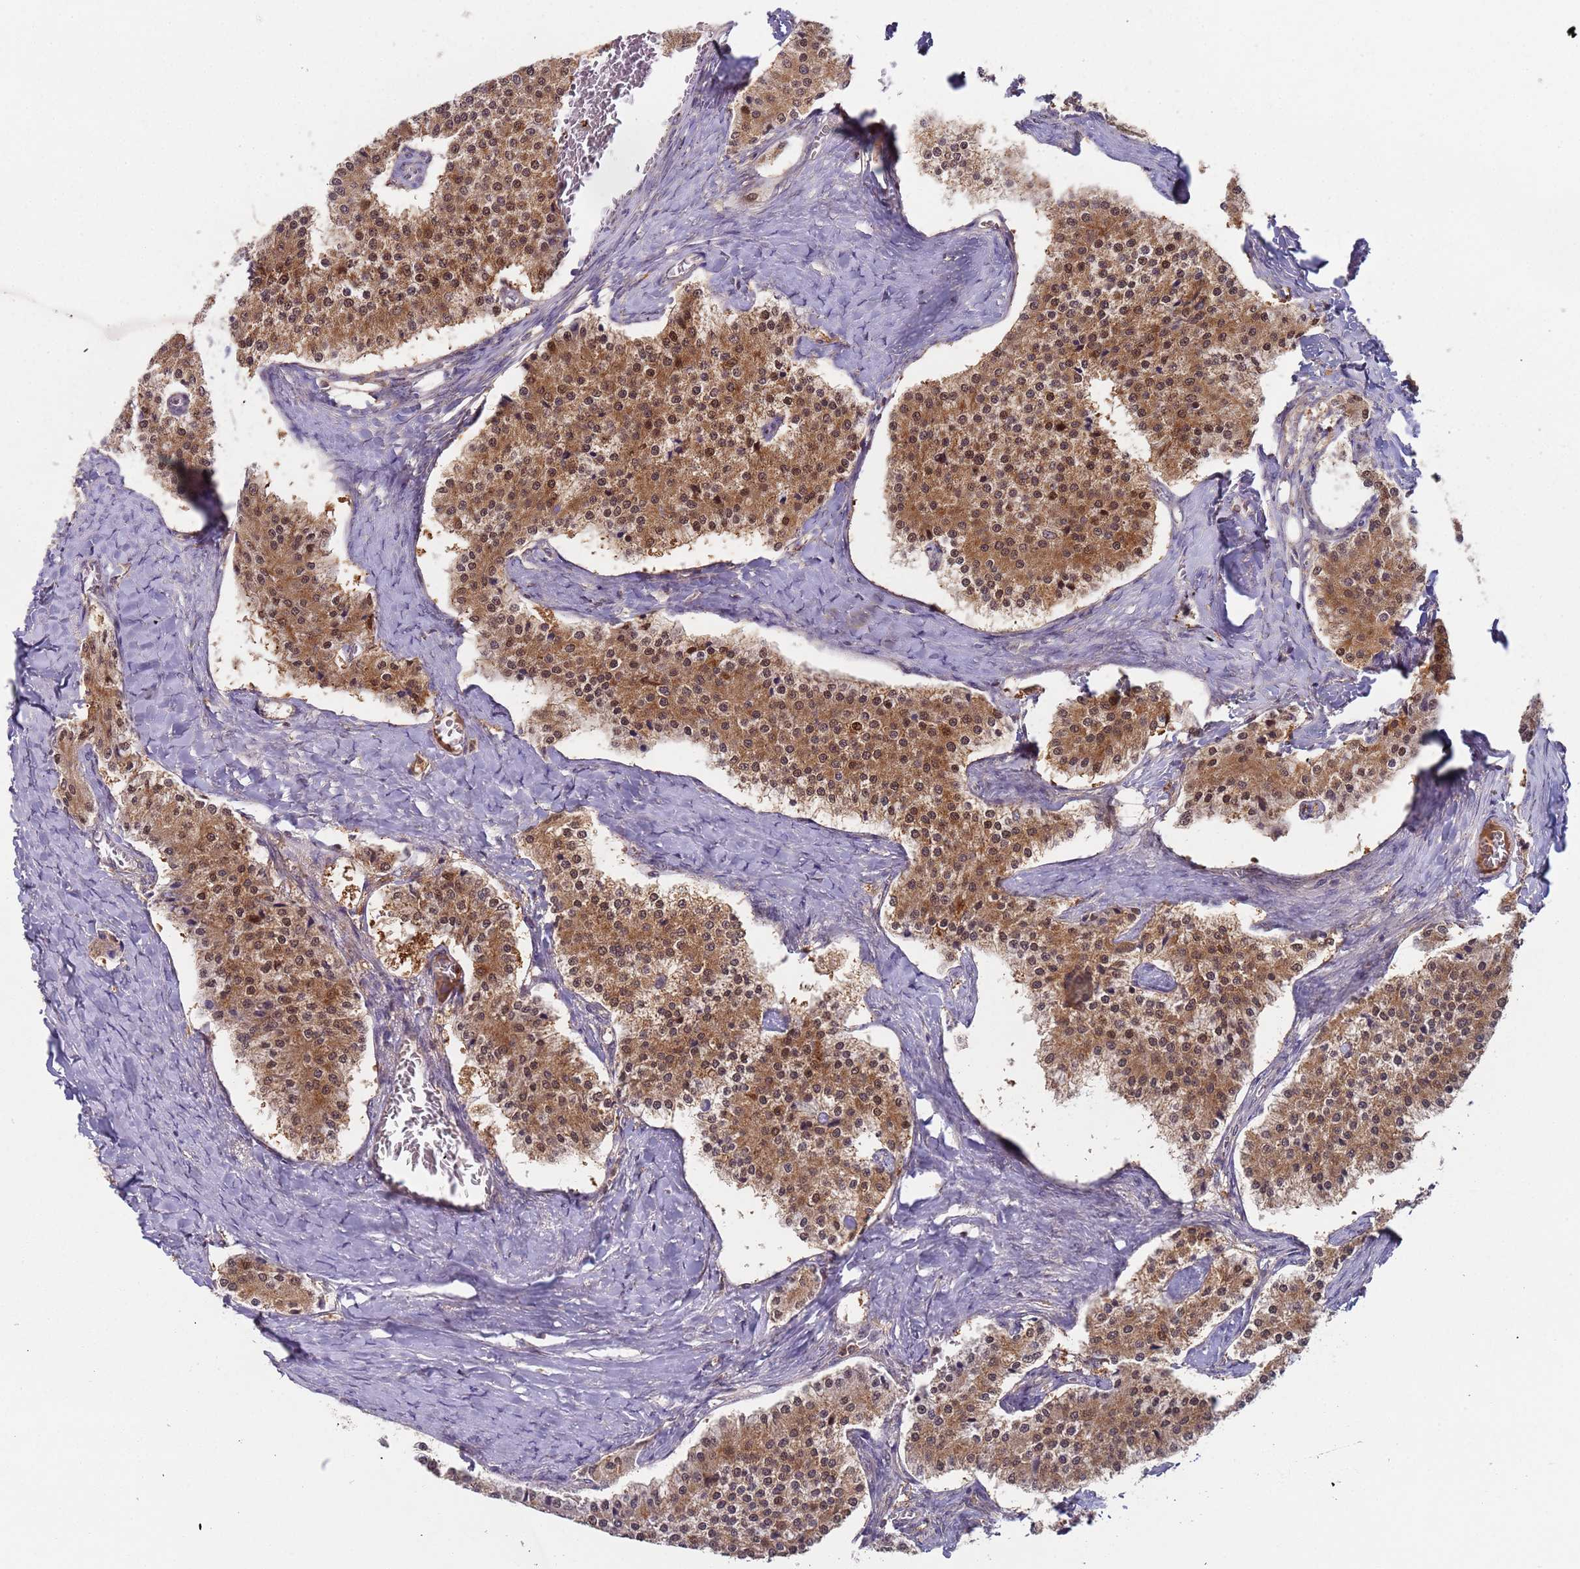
{"staining": {"intensity": "moderate", "quantity": ">75%", "location": "cytoplasmic/membranous"}, "tissue": "carcinoid", "cell_type": "Tumor cells", "image_type": "cancer", "snomed": [{"axis": "morphology", "description": "Carcinoid, malignant, NOS"}, {"axis": "topography", "description": "Colon"}], "caption": "A high-resolution micrograph shows IHC staining of malignant carcinoid, which reveals moderate cytoplasmic/membranous expression in about >75% of tumor cells.", "gene": "OR5A2", "patient": {"sex": "female", "age": 52}}